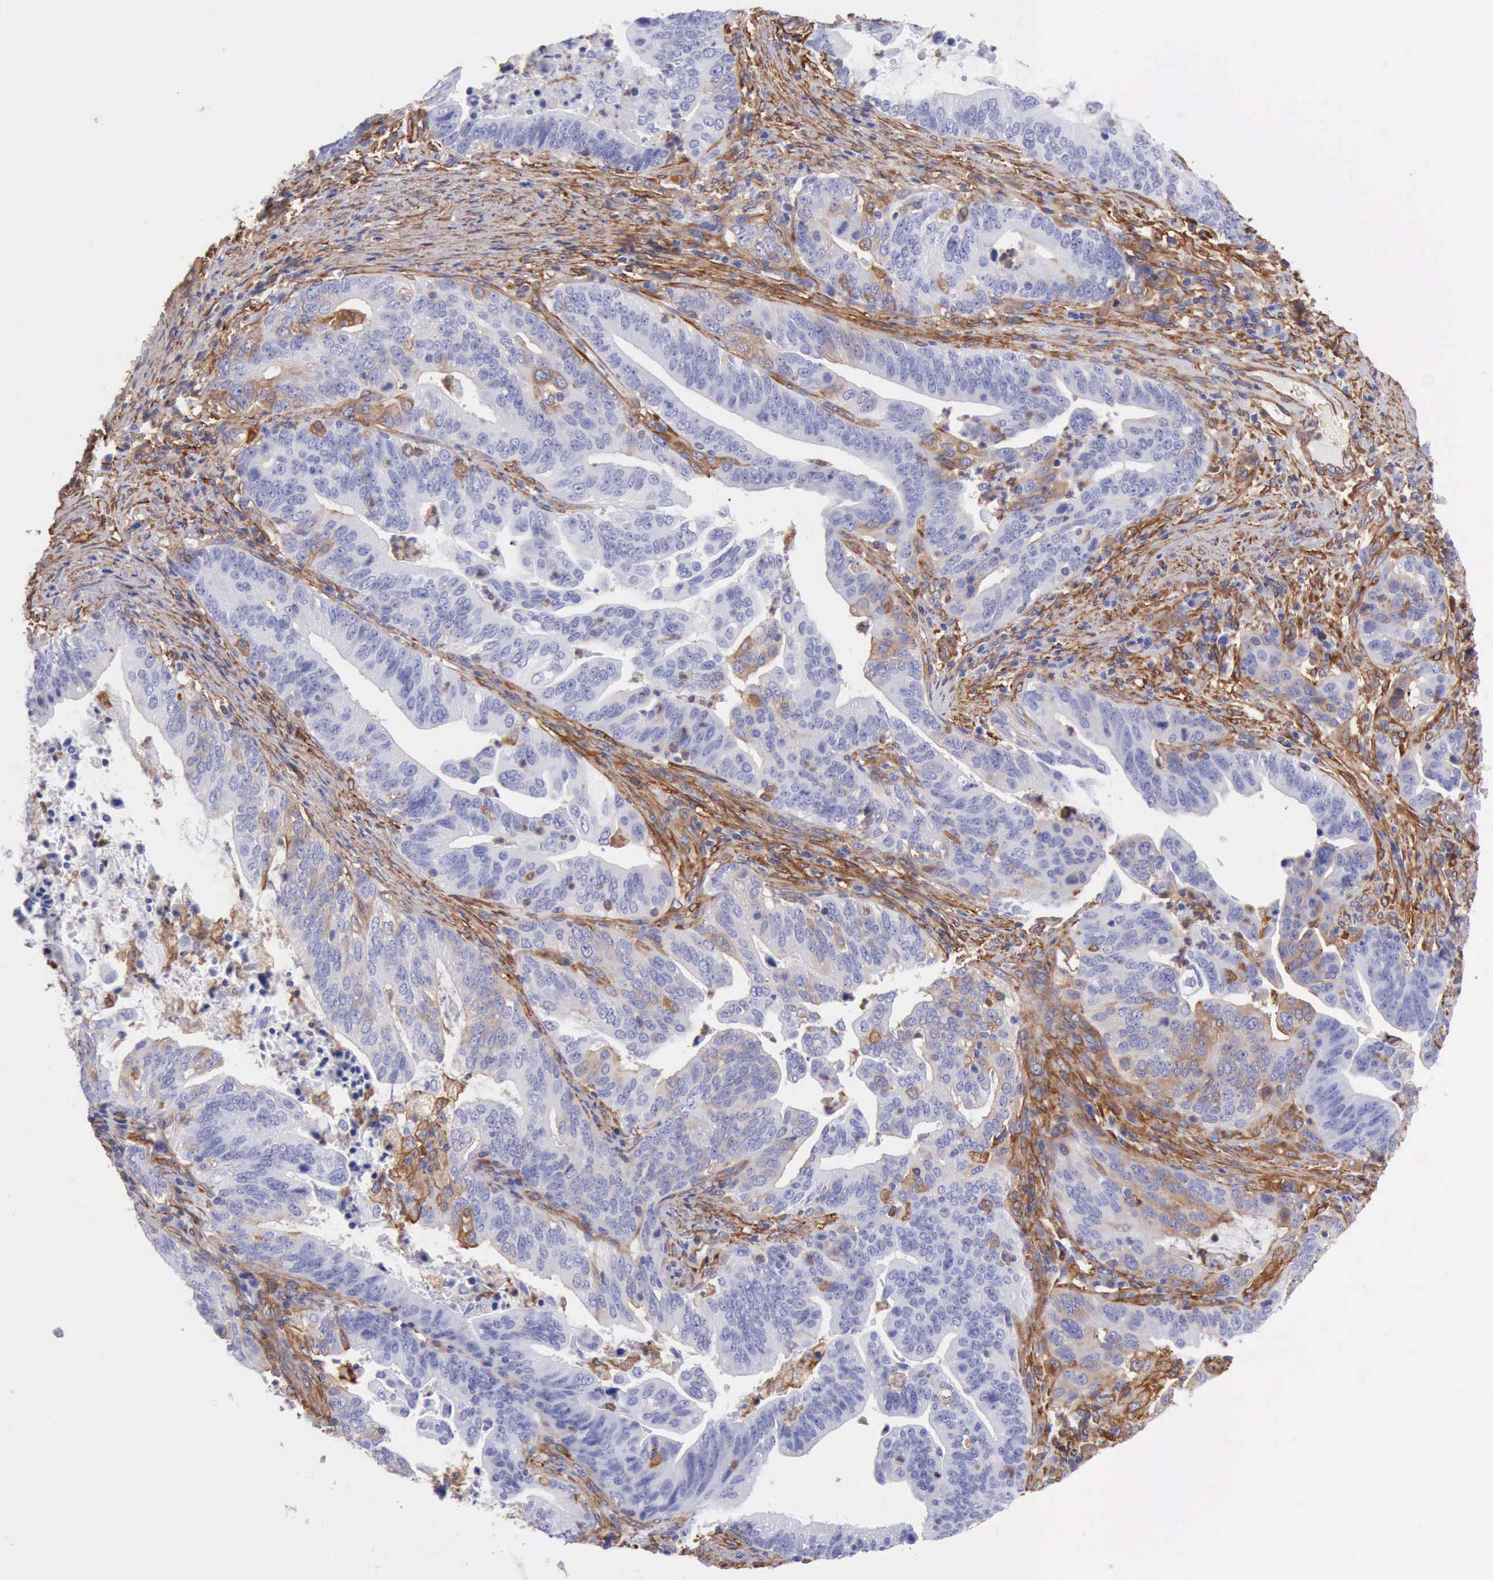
{"staining": {"intensity": "negative", "quantity": "none", "location": "none"}, "tissue": "stomach cancer", "cell_type": "Tumor cells", "image_type": "cancer", "snomed": [{"axis": "morphology", "description": "Adenocarcinoma, NOS"}, {"axis": "topography", "description": "Stomach, upper"}], "caption": "Adenocarcinoma (stomach) was stained to show a protein in brown. There is no significant positivity in tumor cells.", "gene": "FLNA", "patient": {"sex": "female", "age": 50}}